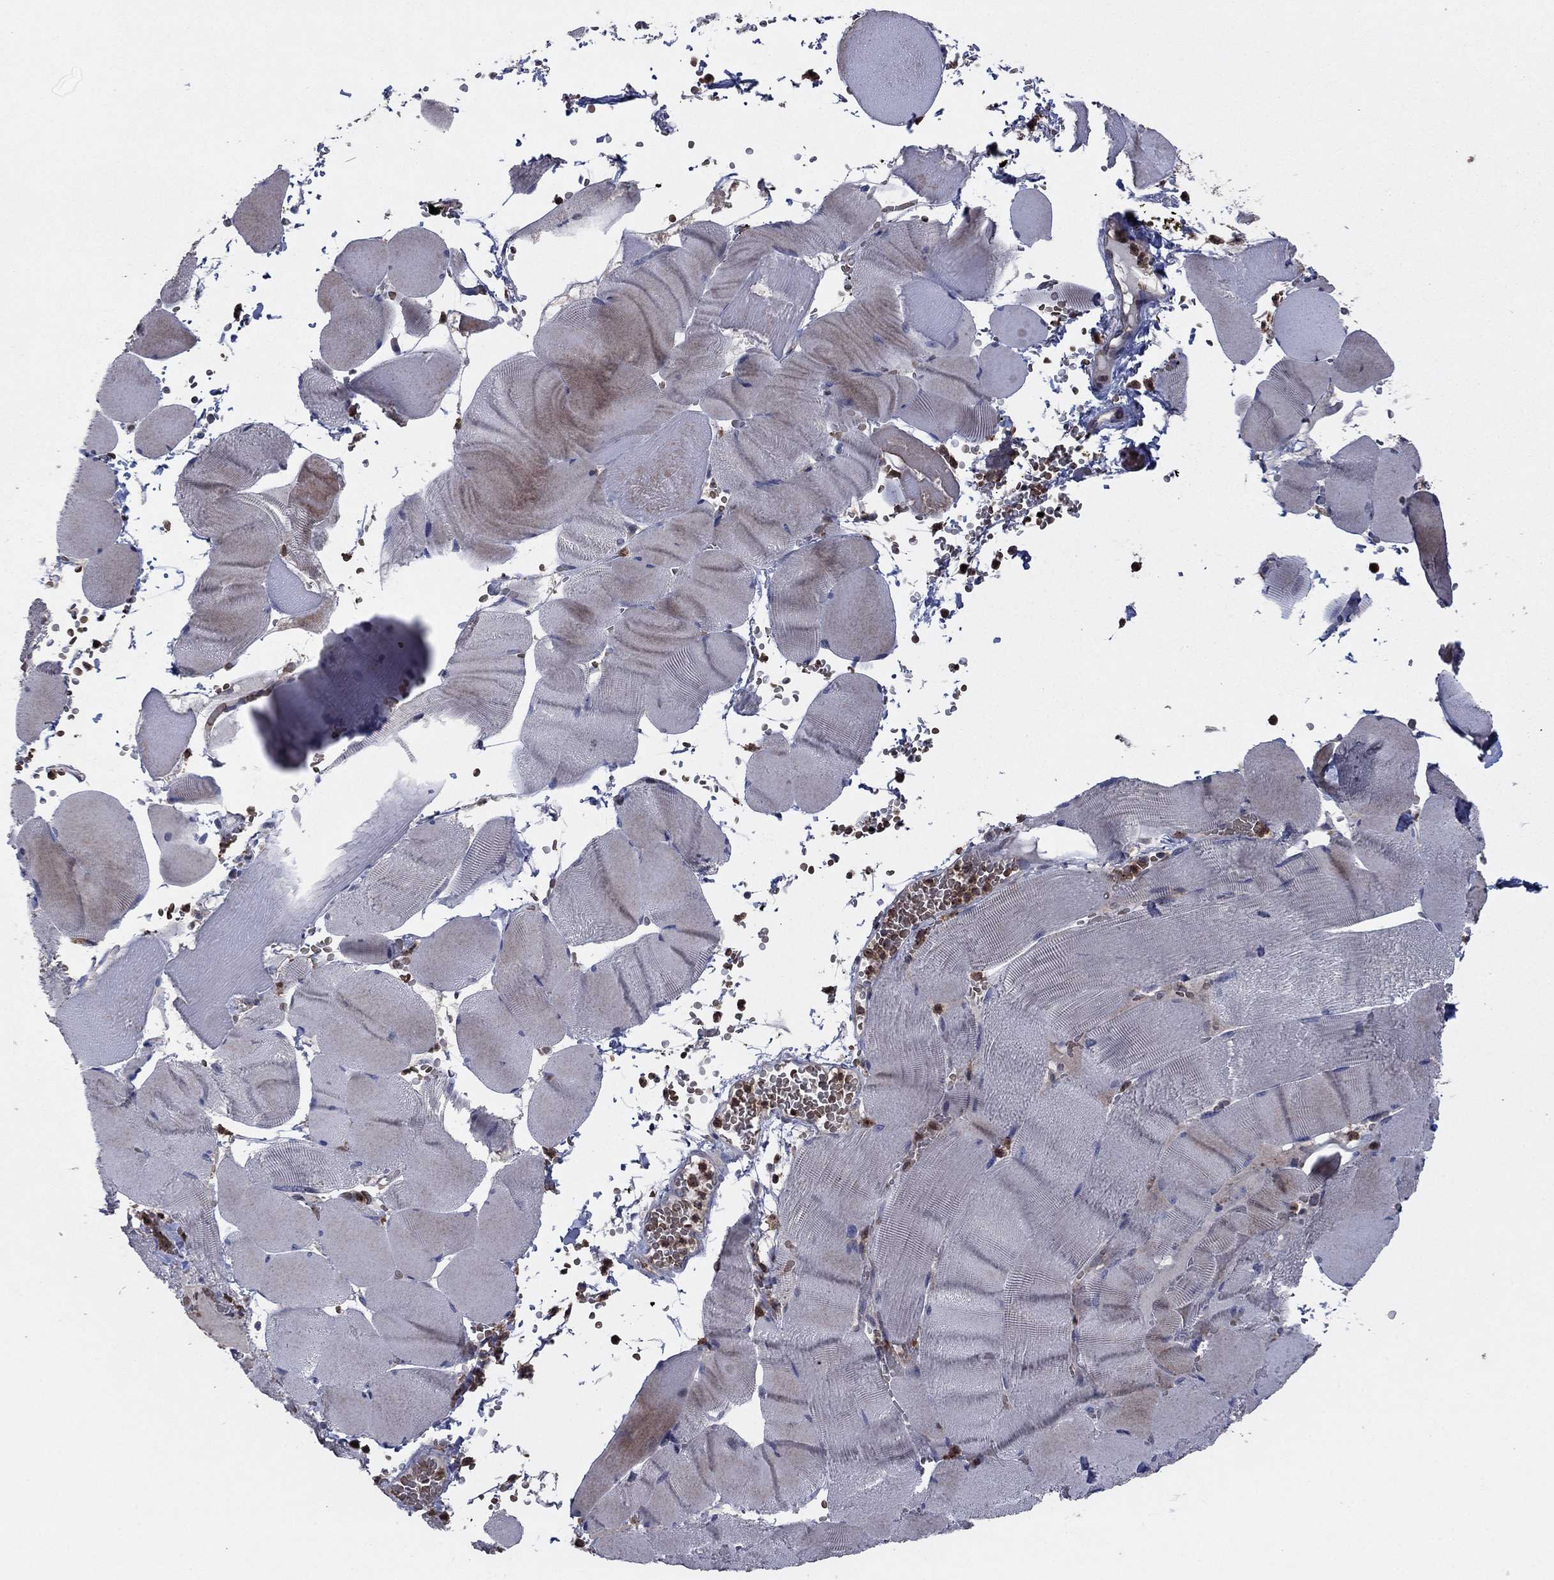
{"staining": {"intensity": "weak", "quantity": "<25%", "location": "cytoplasmic/membranous"}, "tissue": "skeletal muscle", "cell_type": "Myocytes", "image_type": "normal", "snomed": [{"axis": "morphology", "description": "Normal tissue, NOS"}, {"axis": "topography", "description": "Skeletal muscle"}], "caption": "DAB (3,3'-diaminobenzidine) immunohistochemical staining of unremarkable skeletal muscle reveals no significant staining in myocytes.", "gene": "MEA1", "patient": {"sex": "male", "age": 56}}